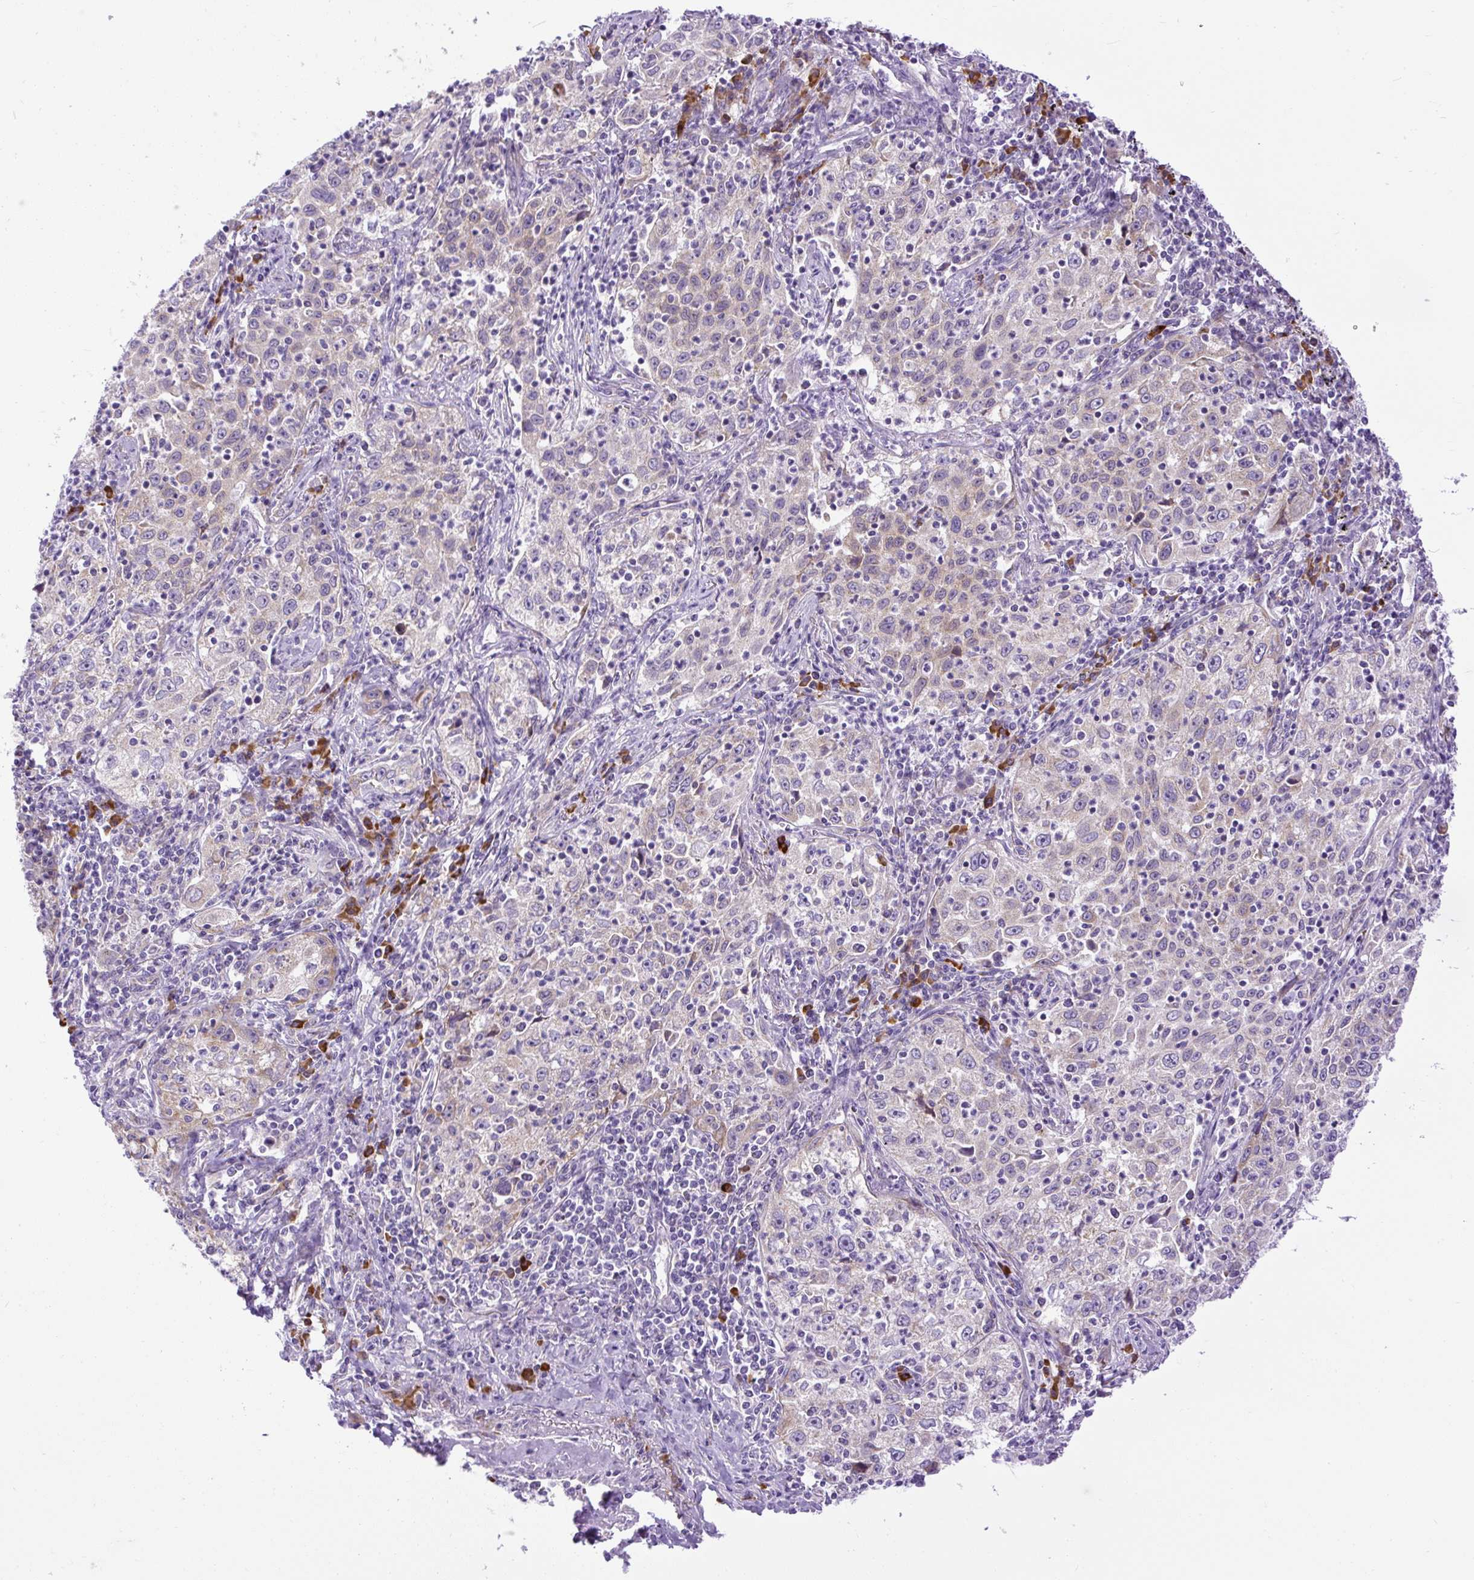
{"staining": {"intensity": "negative", "quantity": "none", "location": "none"}, "tissue": "lung cancer", "cell_type": "Tumor cells", "image_type": "cancer", "snomed": [{"axis": "morphology", "description": "Squamous cell carcinoma, NOS"}, {"axis": "topography", "description": "Lung"}], "caption": "The image displays no significant positivity in tumor cells of lung cancer. The staining was performed using DAB to visualize the protein expression in brown, while the nuclei were stained in blue with hematoxylin (Magnification: 20x).", "gene": "SYBU", "patient": {"sex": "male", "age": 71}}